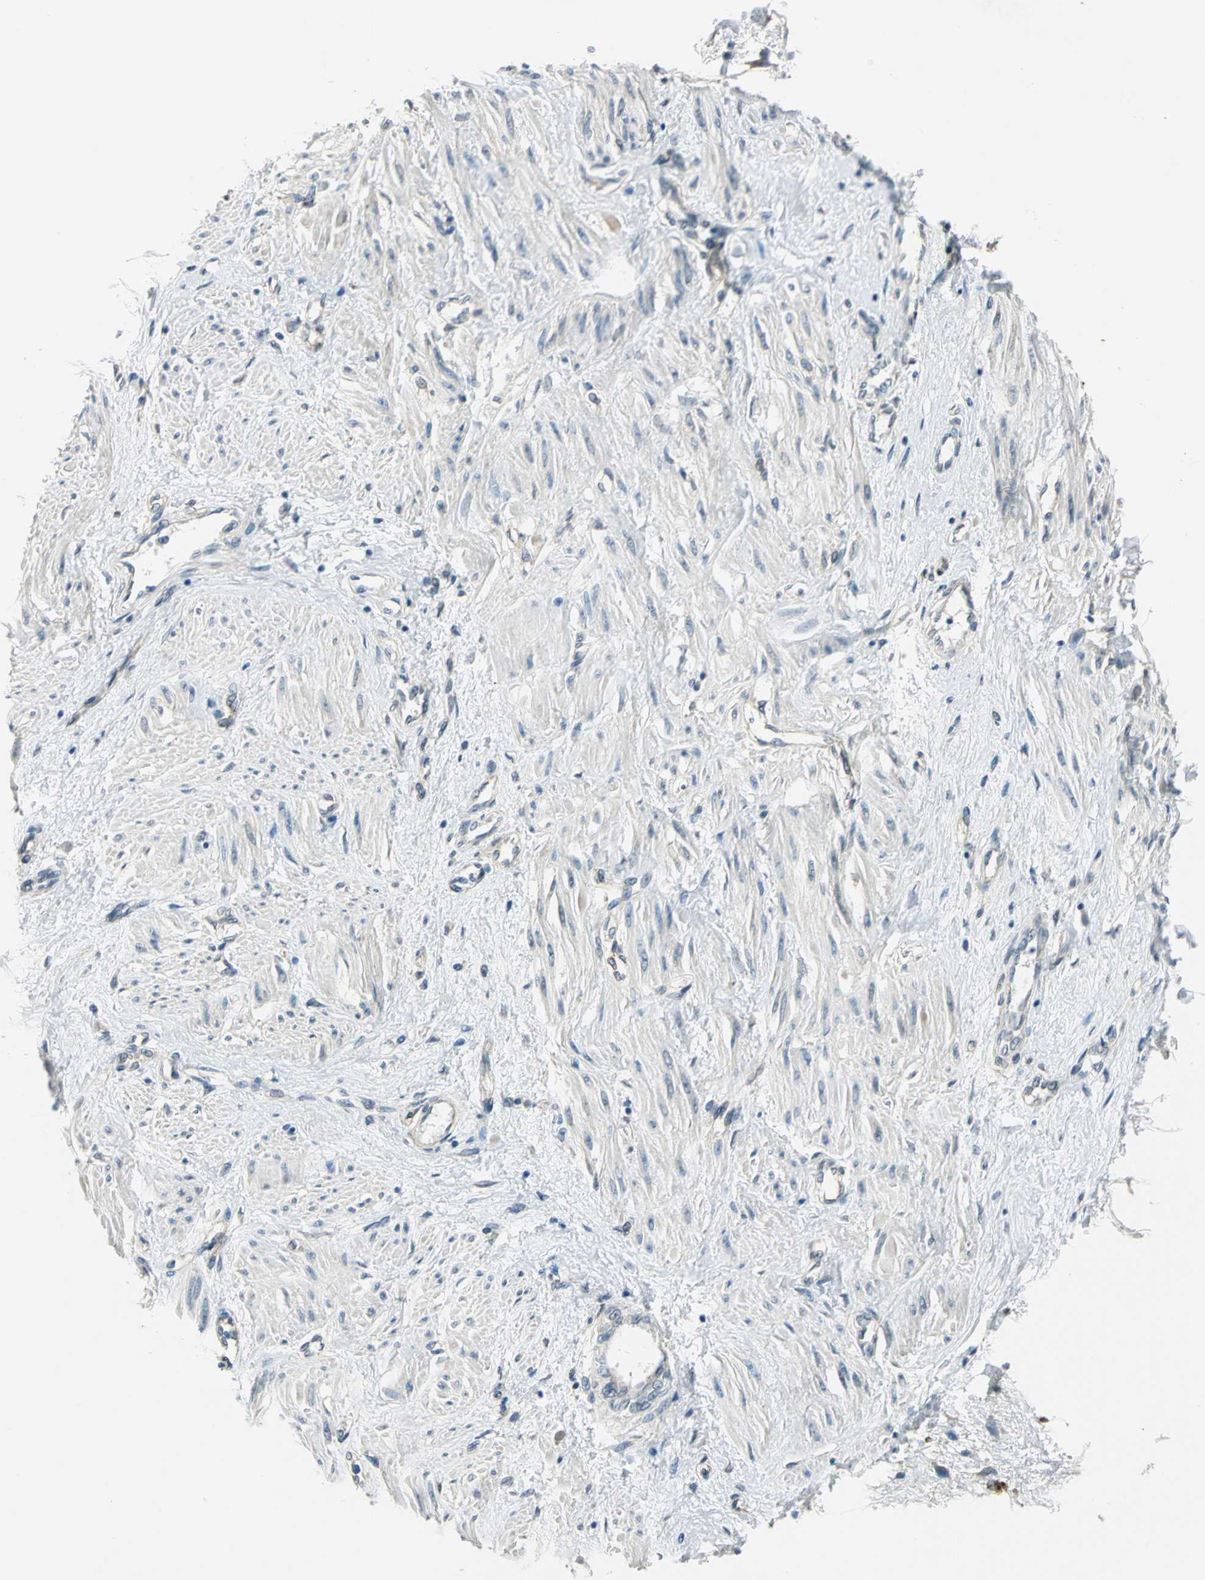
{"staining": {"intensity": "weak", "quantity": "25%-75%", "location": "cytoplasmic/membranous"}, "tissue": "smooth muscle", "cell_type": "Smooth muscle cells", "image_type": "normal", "snomed": [{"axis": "morphology", "description": "Normal tissue, NOS"}, {"axis": "topography", "description": "Smooth muscle"}, {"axis": "topography", "description": "Uterus"}], "caption": "Protein expression analysis of benign smooth muscle demonstrates weak cytoplasmic/membranous expression in about 25%-75% of smooth muscle cells. (Brightfield microscopy of DAB IHC at high magnification).", "gene": "CDC42EP1", "patient": {"sex": "female", "age": 39}}